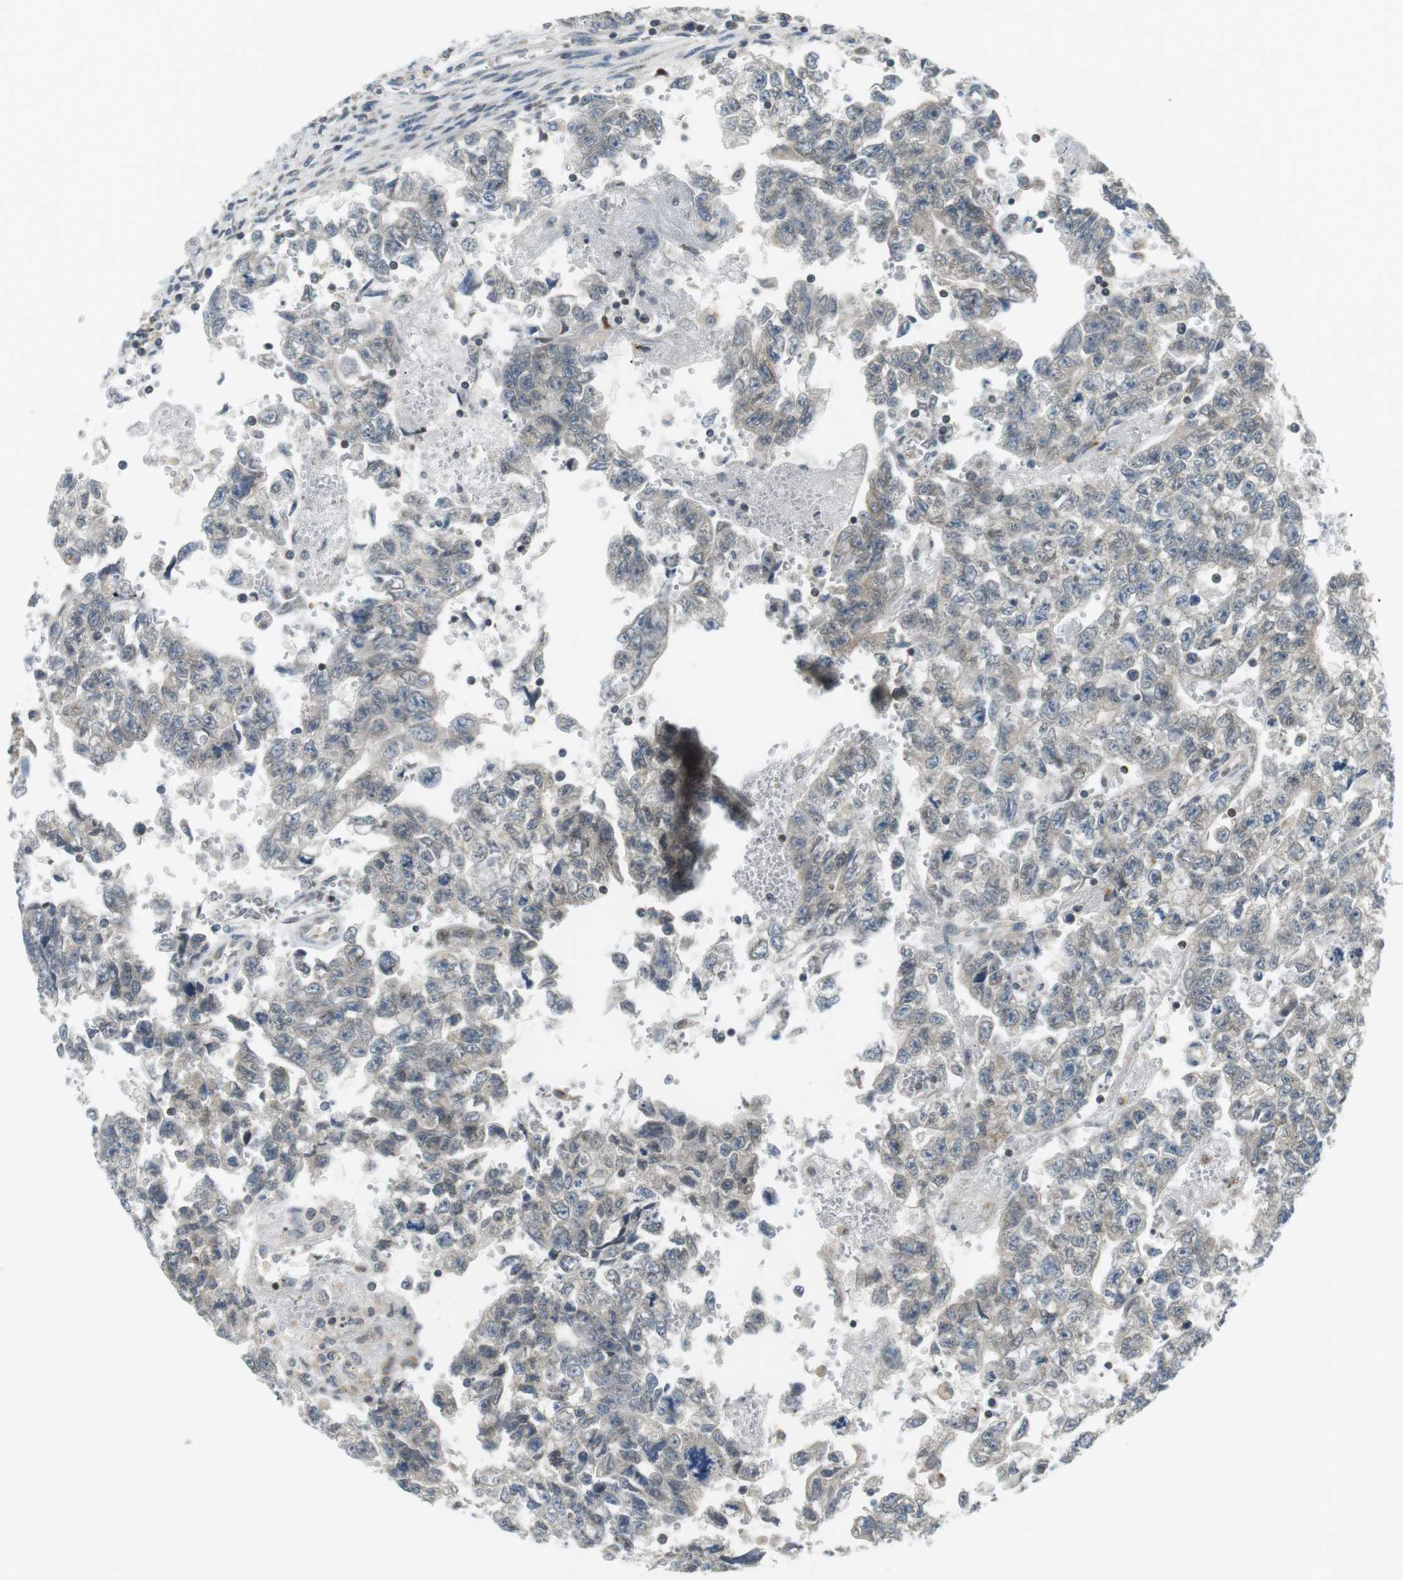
{"staining": {"intensity": "negative", "quantity": "none", "location": "none"}, "tissue": "testis cancer", "cell_type": "Tumor cells", "image_type": "cancer", "snomed": [{"axis": "morphology", "description": "Seminoma, NOS"}, {"axis": "morphology", "description": "Carcinoma, Embryonal, NOS"}, {"axis": "topography", "description": "Testis"}], "caption": "A photomicrograph of seminoma (testis) stained for a protein reveals no brown staining in tumor cells. The staining was performed using DAB to visualize the protein expression in brown, while the nuclei were stained in blue with hematoxylin (Magnification: 20x).", "gene": "TMX4", "patient": {"sex": "male", "age": 38}}